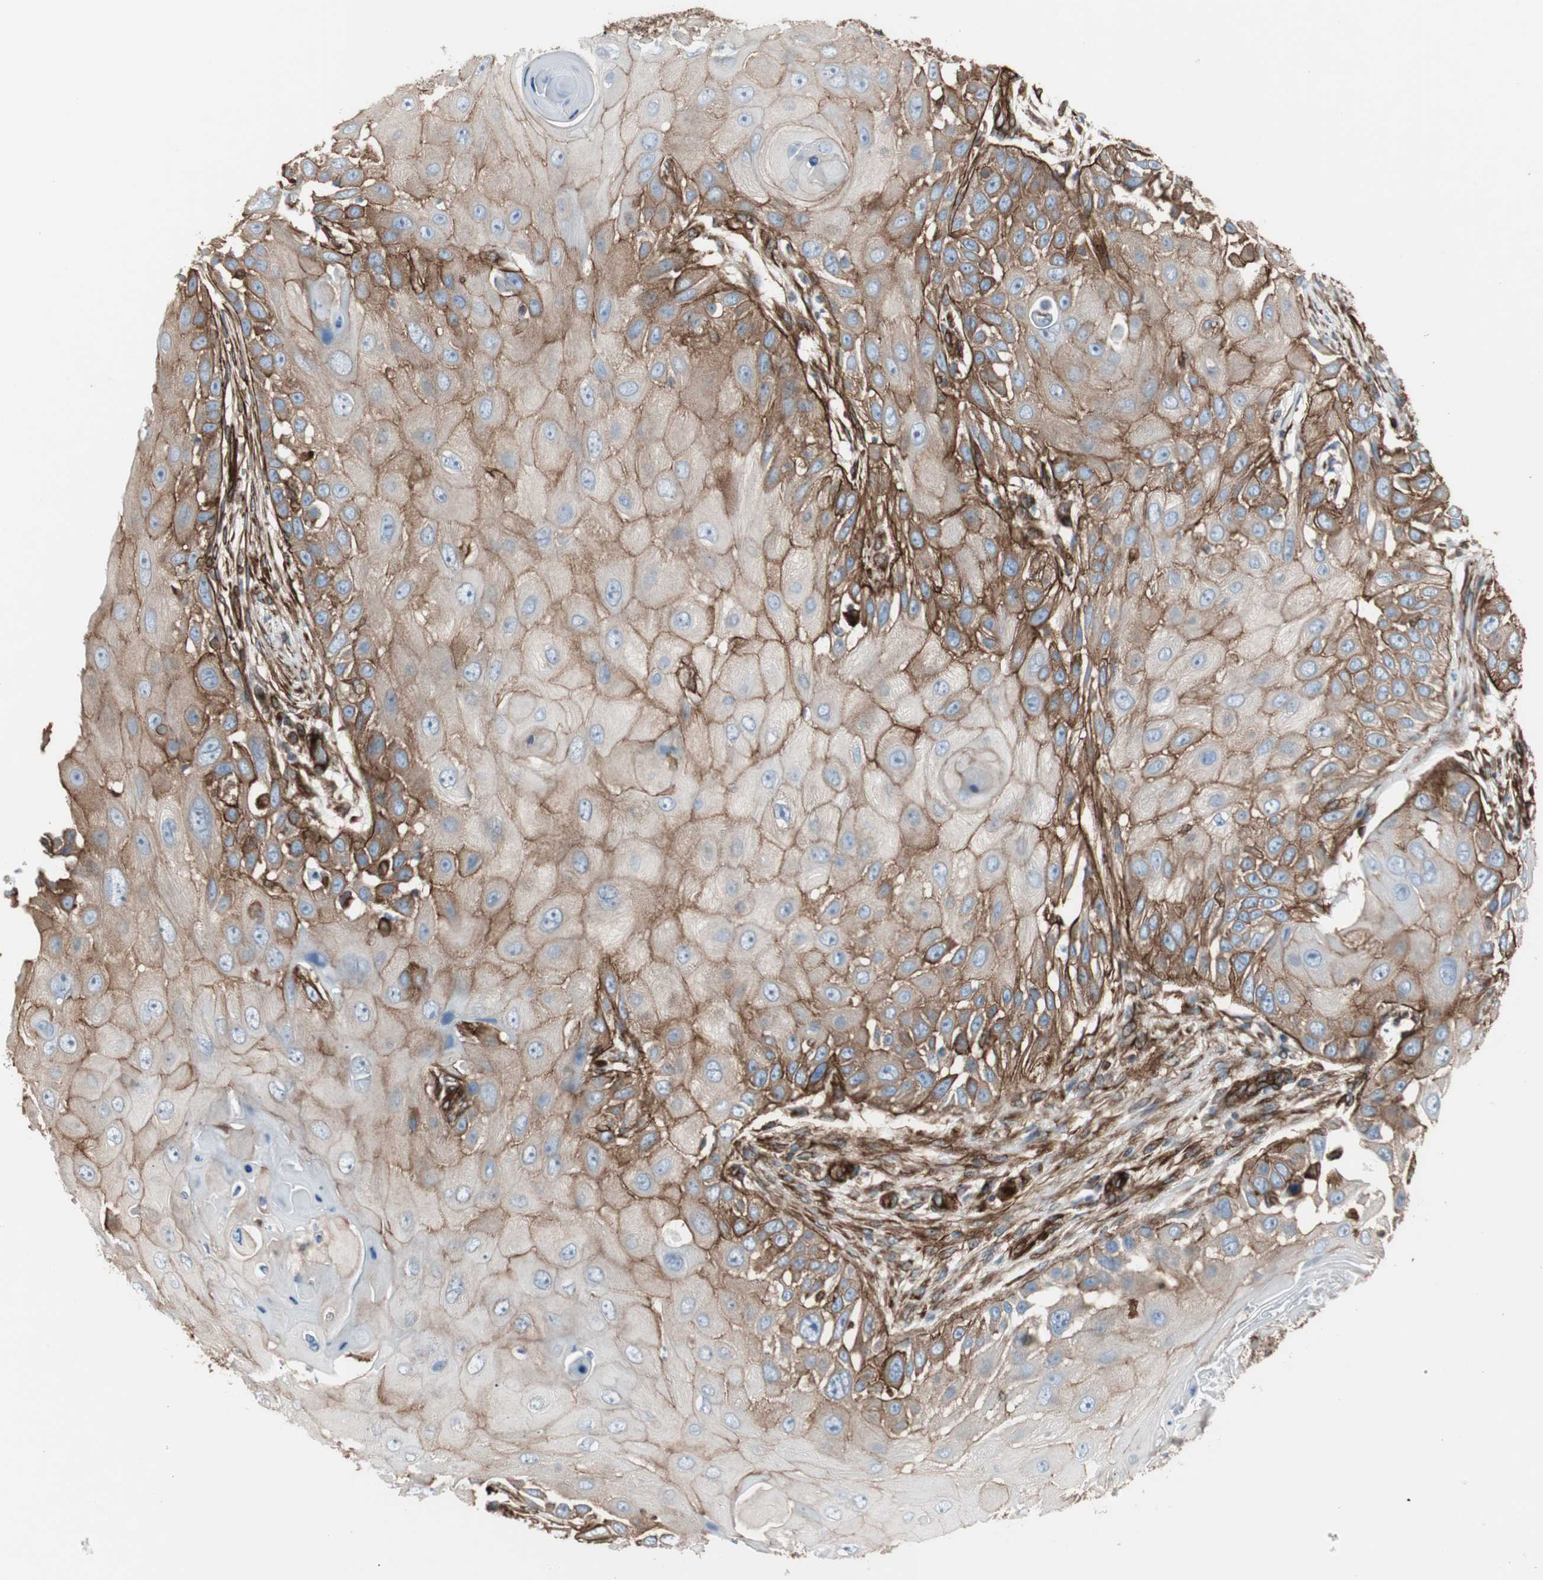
{"staining": {"intensity": "moderate", "quantity": ">75%", "location": "cytoplasmic/membranous"}, "tissue": "skin cancer", "cell_type": "Tumor cells", "image_type": "cancer", "snomed": [{"axis": "morphology", "description": "Squamous cell carcinoma, NOS"}, {"axis": "topography", "description": "Skin"}], "caption": "A brown stain shows moderate cytoplasmic/membranous positivity of a protein in human skin cancer tumor cells.", "gene": "TCTA", "patient": {"sex": "female", "age": 44}}